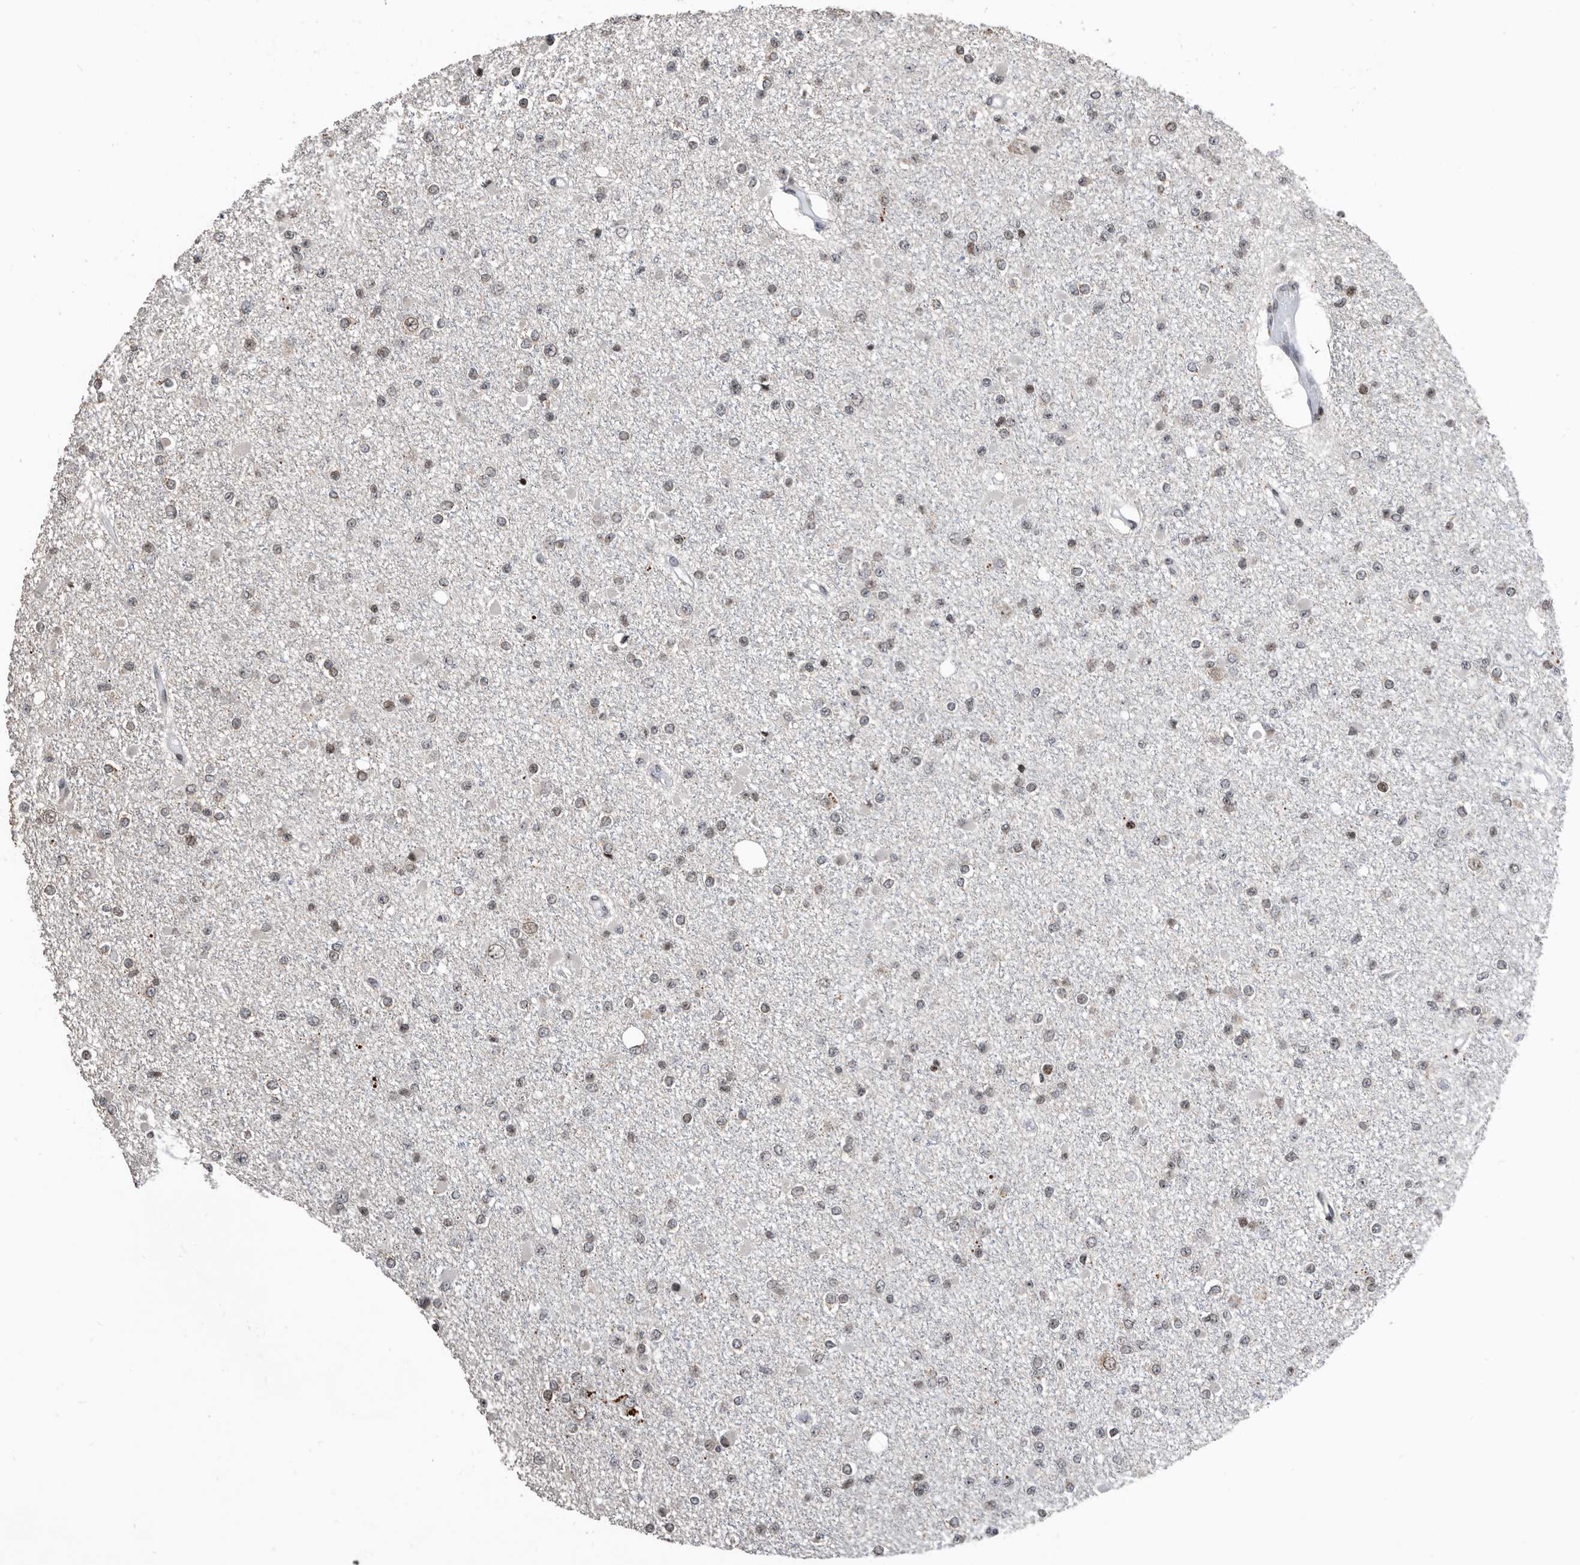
{"staining": {"intensity": "weak", "quantity": "<25%", "location": "nuclear"}, "tissue": "glioma", "cell_type": "Tumor cells", "image_type": "cancer", "snomed": [{"axis": "morphology", "description": "Glioma, malignant, Low grade"}, {"axis": "topography", "description": "Brain"}], "caption": "High magnification brightfield microscopy of glioma stained with DAB (brown) and counterstained with hematoxylin (blue): tumor cells show no significant expression.", "gene": "SNRNP48", "patient": {"sex": "female", "age": 22}}